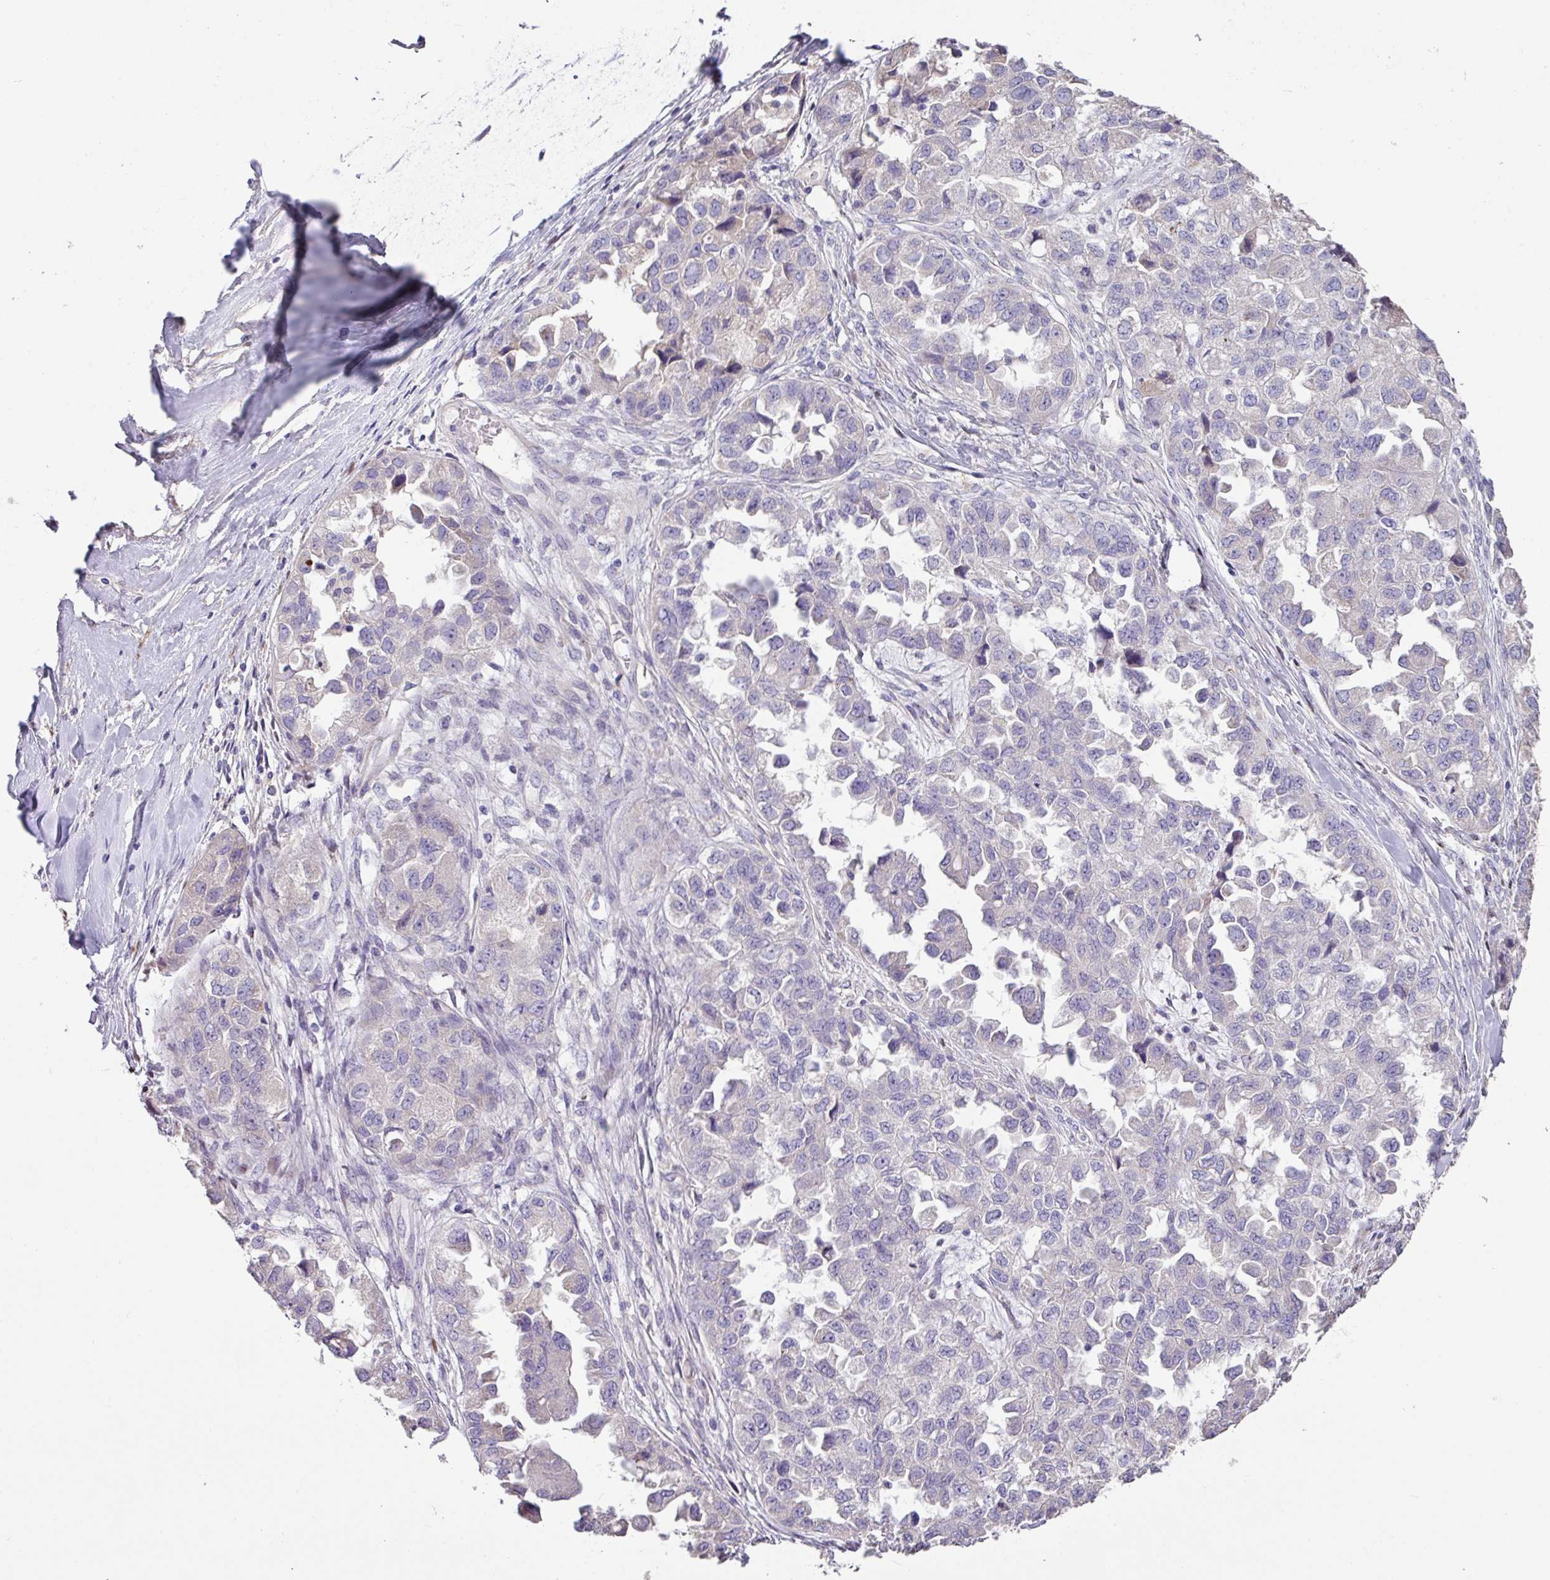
{"staining": {"intensity": "negative", "quantity": "none", "location": "none"}, "tissue": "ovarian cancer", "cell_type": "Tumor cells", "image_type": "cancer", "snomed": [{"axis": "morphology", "description": "Cystadenocarcinoma, serous, NOS"}, {"axis": "topography", "description": "Ovary"}], "caption": "Protein analysis of ovarian serous cystadenocarcinoma reveals no significant staining in tumor cells.", "gene": "ZG16", "patient": {"sex": "female", "age": 84}}